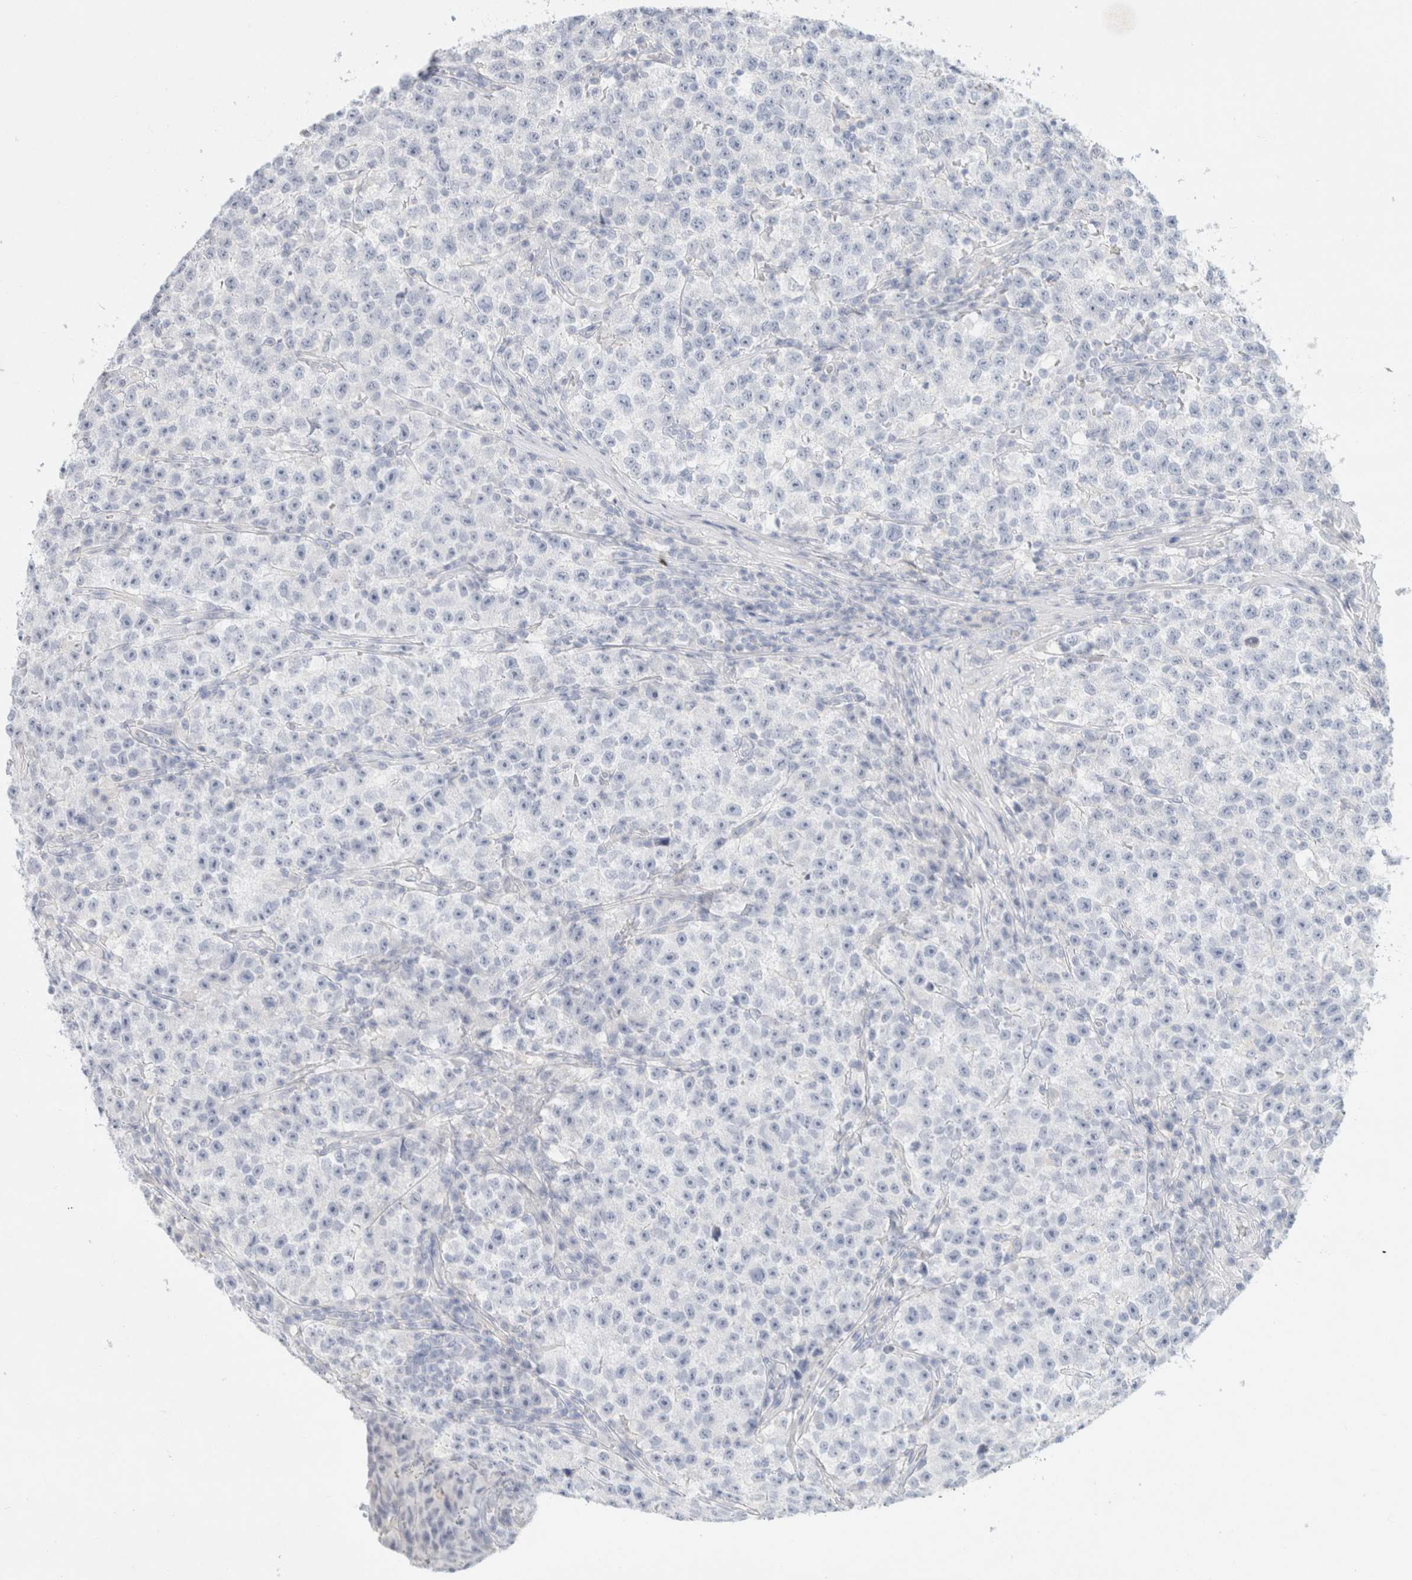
{"staining": {"intensity": "negative", "quantity": "none", "location": "none"}, "tissue": "testis cancer", "cell_type": "Tumor cells", "image_type": "cancer", "snomed": [{"axis": "morphology", "description": "Seminoma, NOS"}, {"axis": "topography", "description": "Testis"}], "caption": "A micrograph of testis seminoma stained for a protein displays no brown staining in tumor cells.", "gene": "CPQ", "patient": {"sex": "male", "age": 22}}